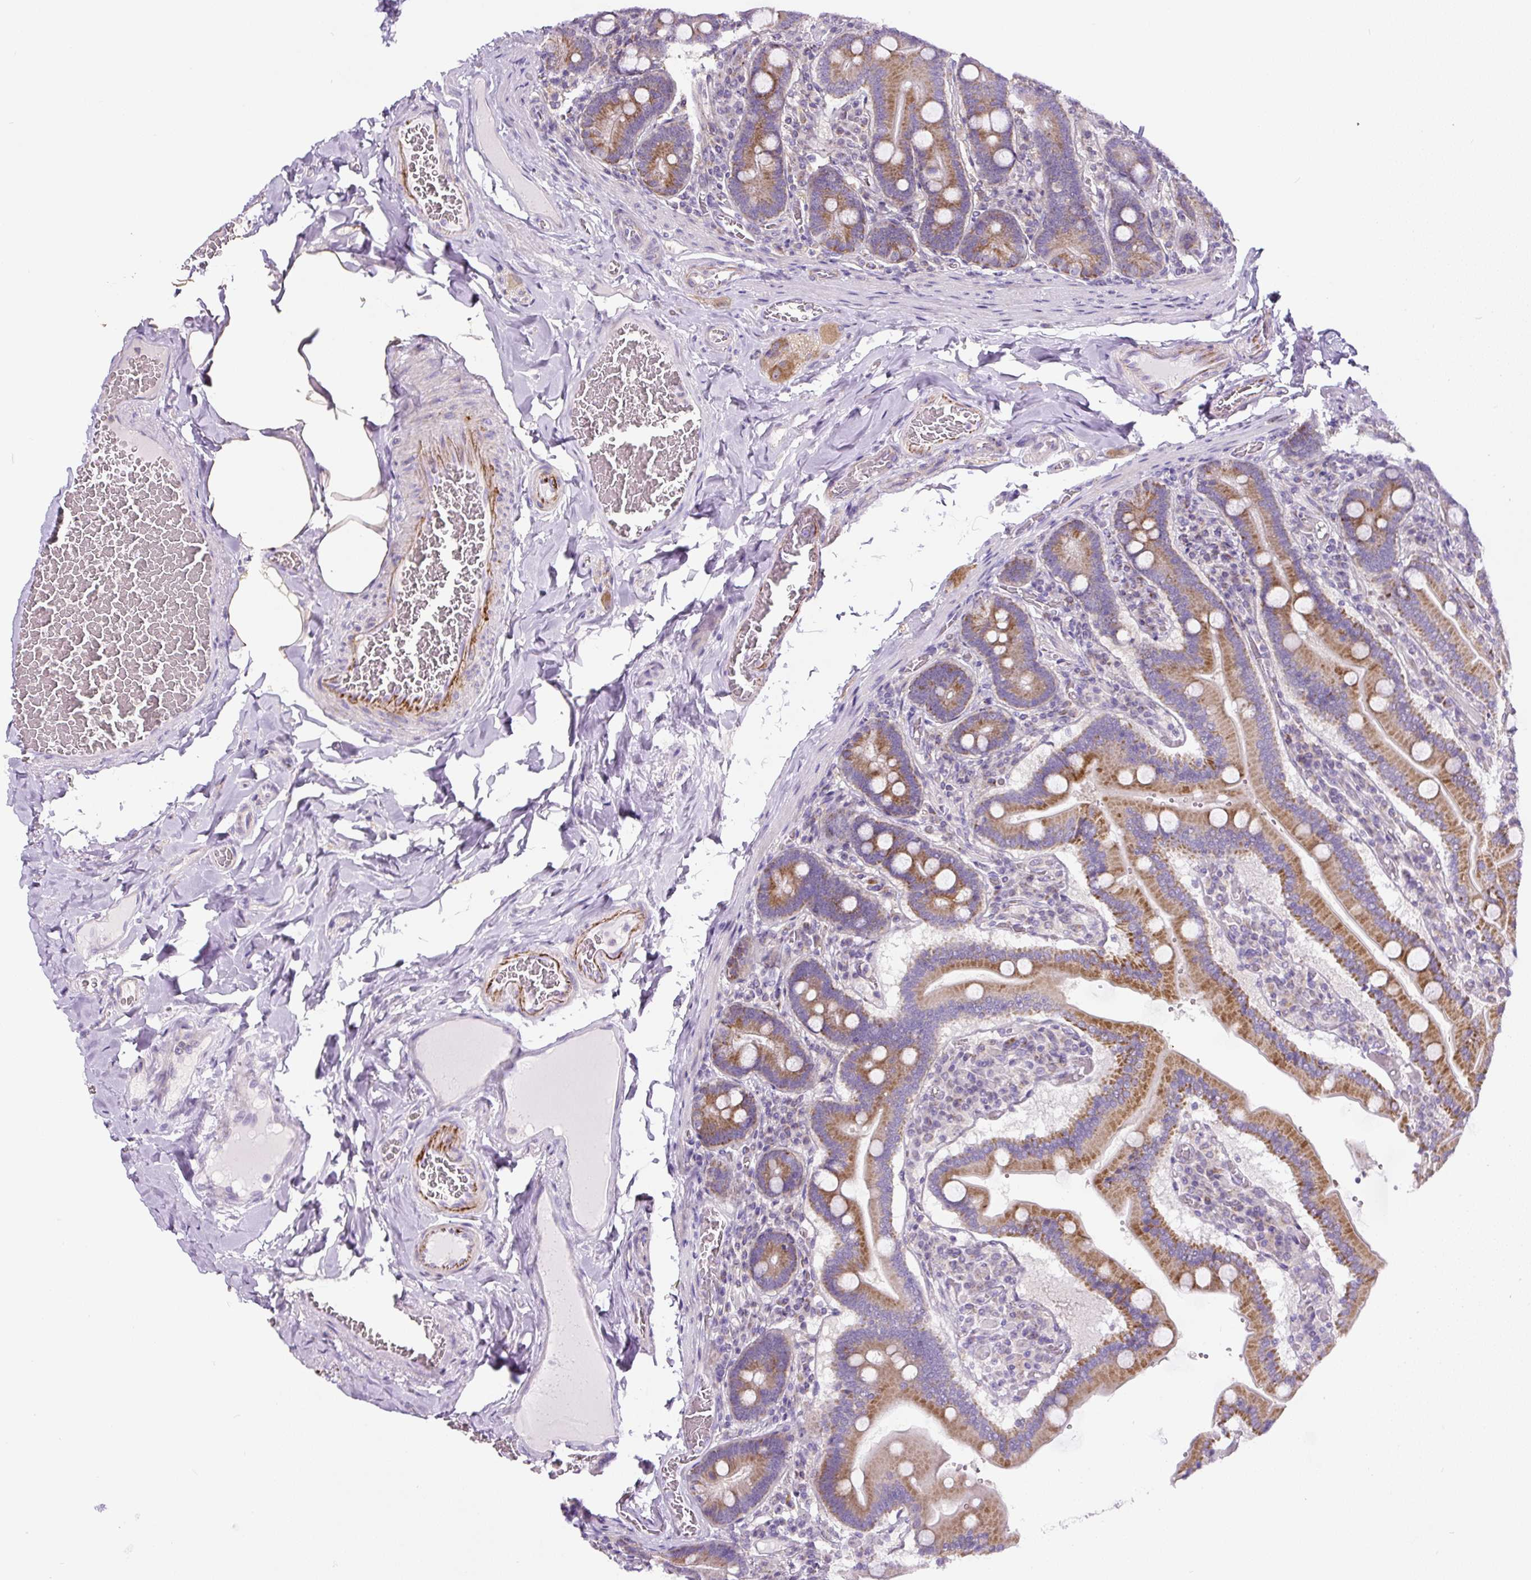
{"staining": {"intensity": "moderate", "quantity": "25%-75%", "location": "cytoplasmic/membranous"}, "tissue": "duodenum", "cell_type": "Glandular cells", "image_type": "normal", "snomed": [{"axis": "morphology", "description": "Normal tissue, NOS"}, {"axis": "topography", "description": "Duodenum"}], "caption": "A histopathology image of duodenum stained for a protein displays moderate cytoplasmic/membranous brown staining in glandular cells. The protein of interest is stained brown, and the nuclei are stained in blue (DAB IHC with brightfield microscopy, high magnification).", "gene": "HPS4", "patient": {"sex": "female", "age": 62}}